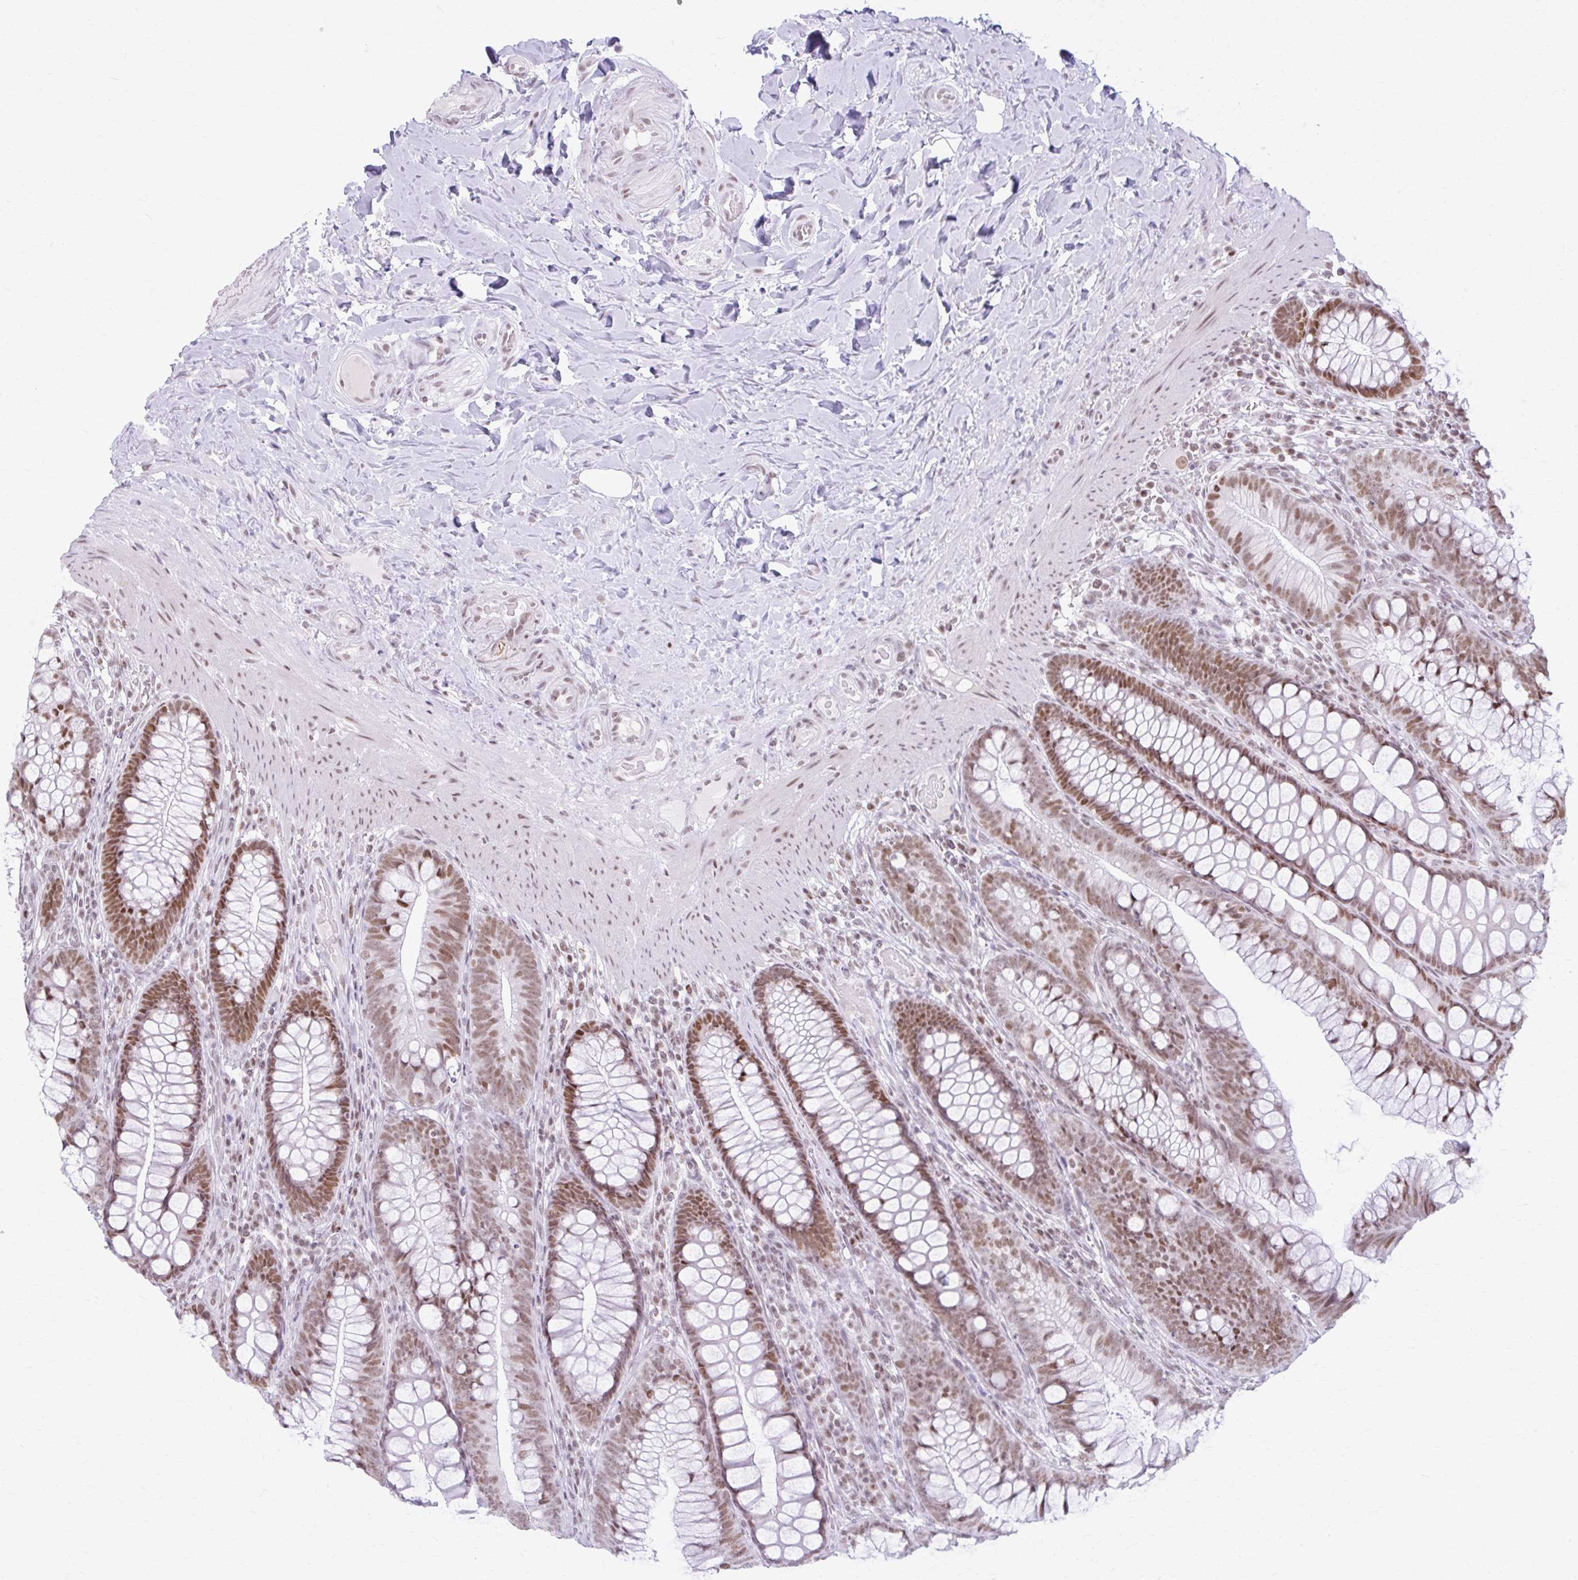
{"staining": {"intensity": "weak", "quantity": ">75%", "location": "nuclear"}, "tissue": "colon", "cell_type": "Endothelial cells", "image_type": "normal", "snomed": [{"axis": "morphology", "description": "Normal tissue, NOS"}, {"axis": "morphology", "description": "Adenoma, NOS"}, {"axis": "topography", "description": "Soft tissue"}, {"axis": "topography", "description": "Colon"}], "caption": "Brown immunohistochemical staining in normal colon shows weak nuclear staining in approximately >75% of endothelial cells. The staining was performed using DAB, with brown indicating positive protein expression. Nuclei are stained blue with hematoxylin.", "gene": "PABIR1", "patient": {"sex": "male", "age": 47}}